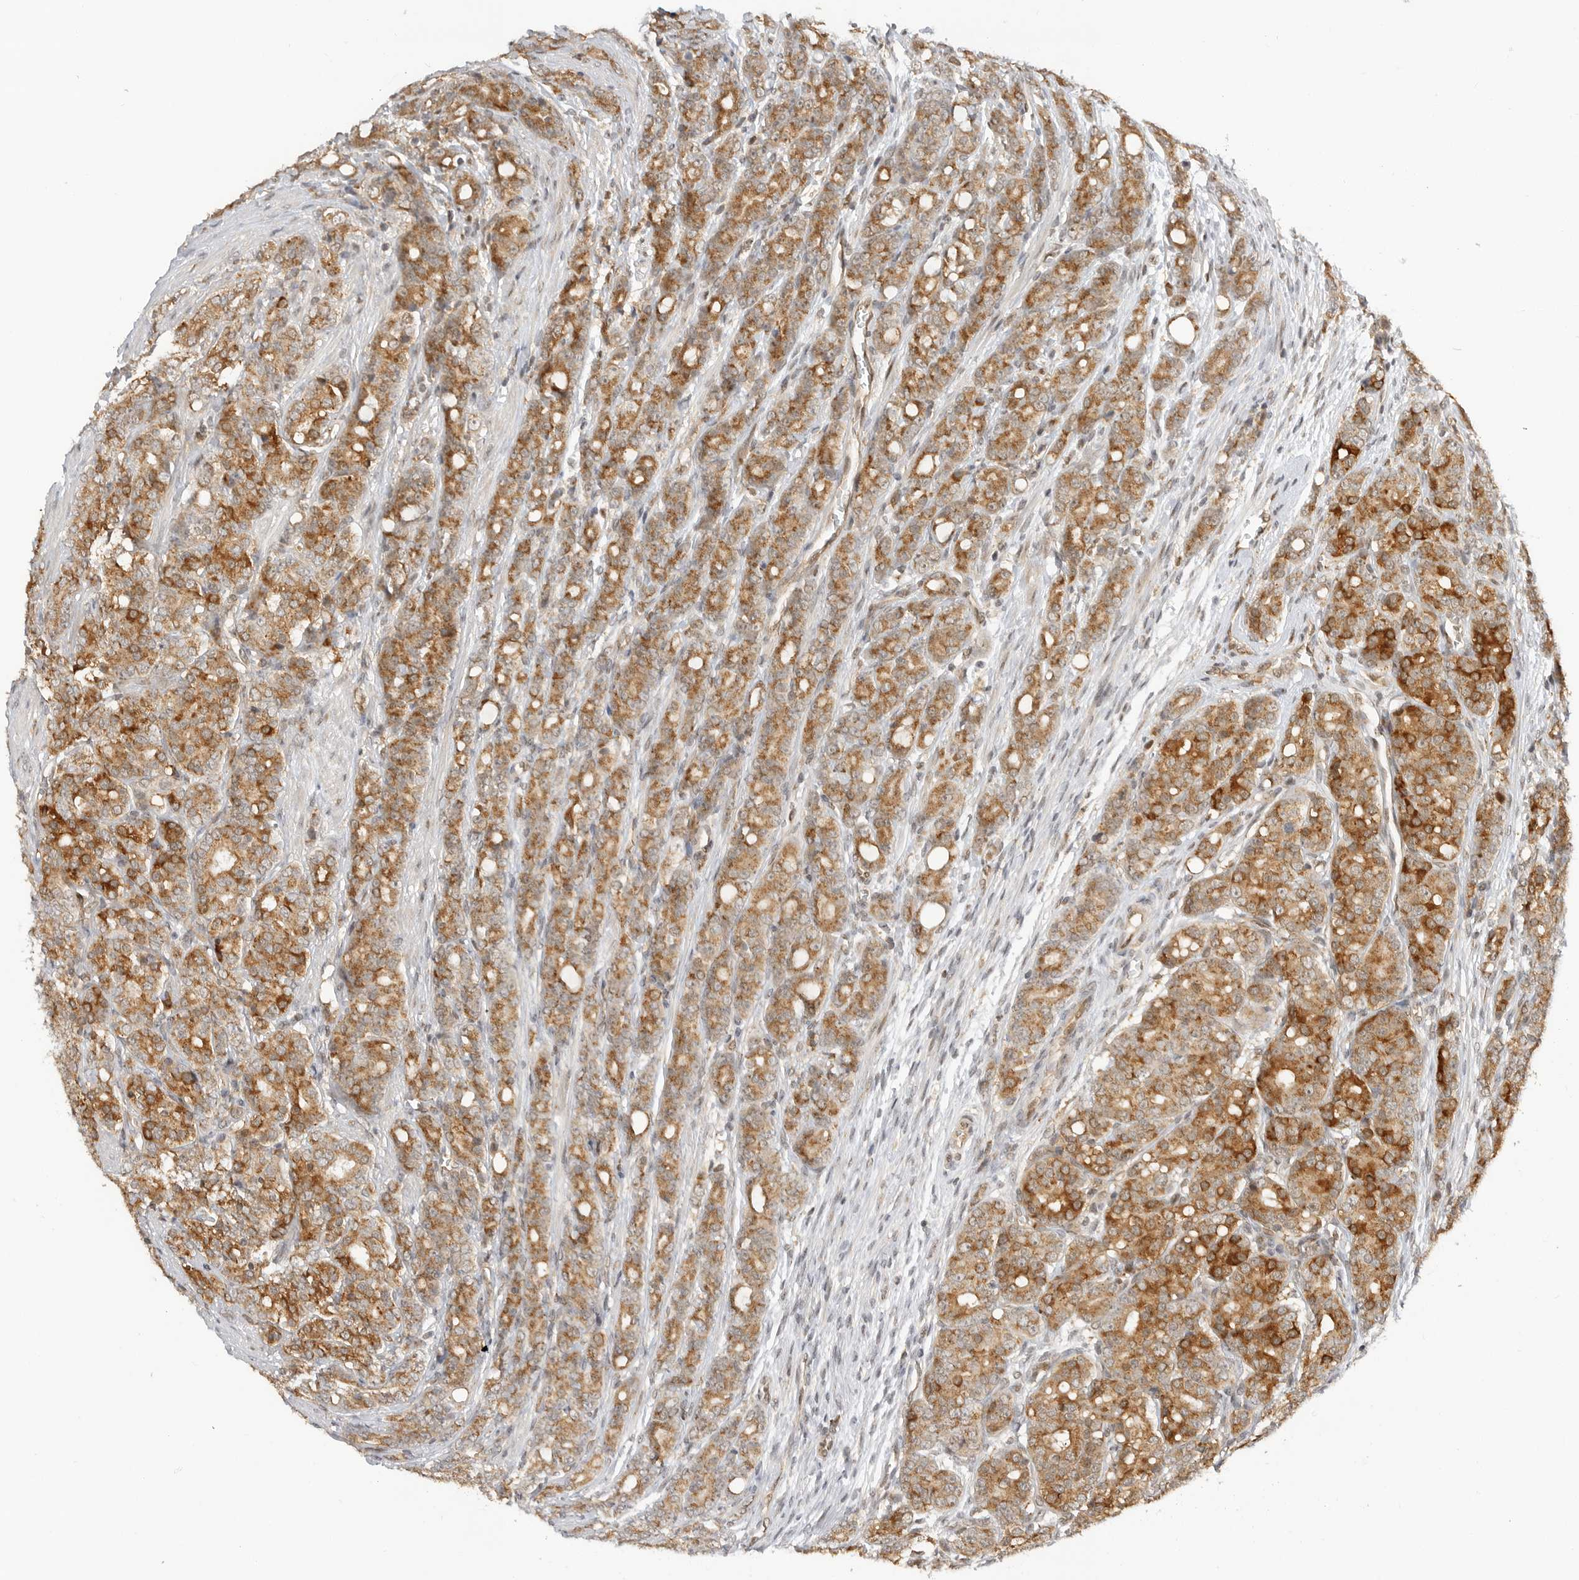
{"staining": {"intensity": "moderate", "quantity": ">75%", "location": "cytoplasmic/membranous"}, "tissue": "prostate cancer", "cell_type": "Tumor cells", "image_type": "cancer", "snomed": [{"axis": "morphology", "description": "Adenocarcinoma, High grade"}, {"axis": "topography", "description": "Prostate"}], "caption": "Immunohistochemistry of human prostate adenocarcinoma (high-grade) reveals medium levels of moderate cytoplasmic/membranous expression in approximately >75% of tumor cells.", "gene": "ALKAL1", "patient": {"sex": "male", "age": 62}}